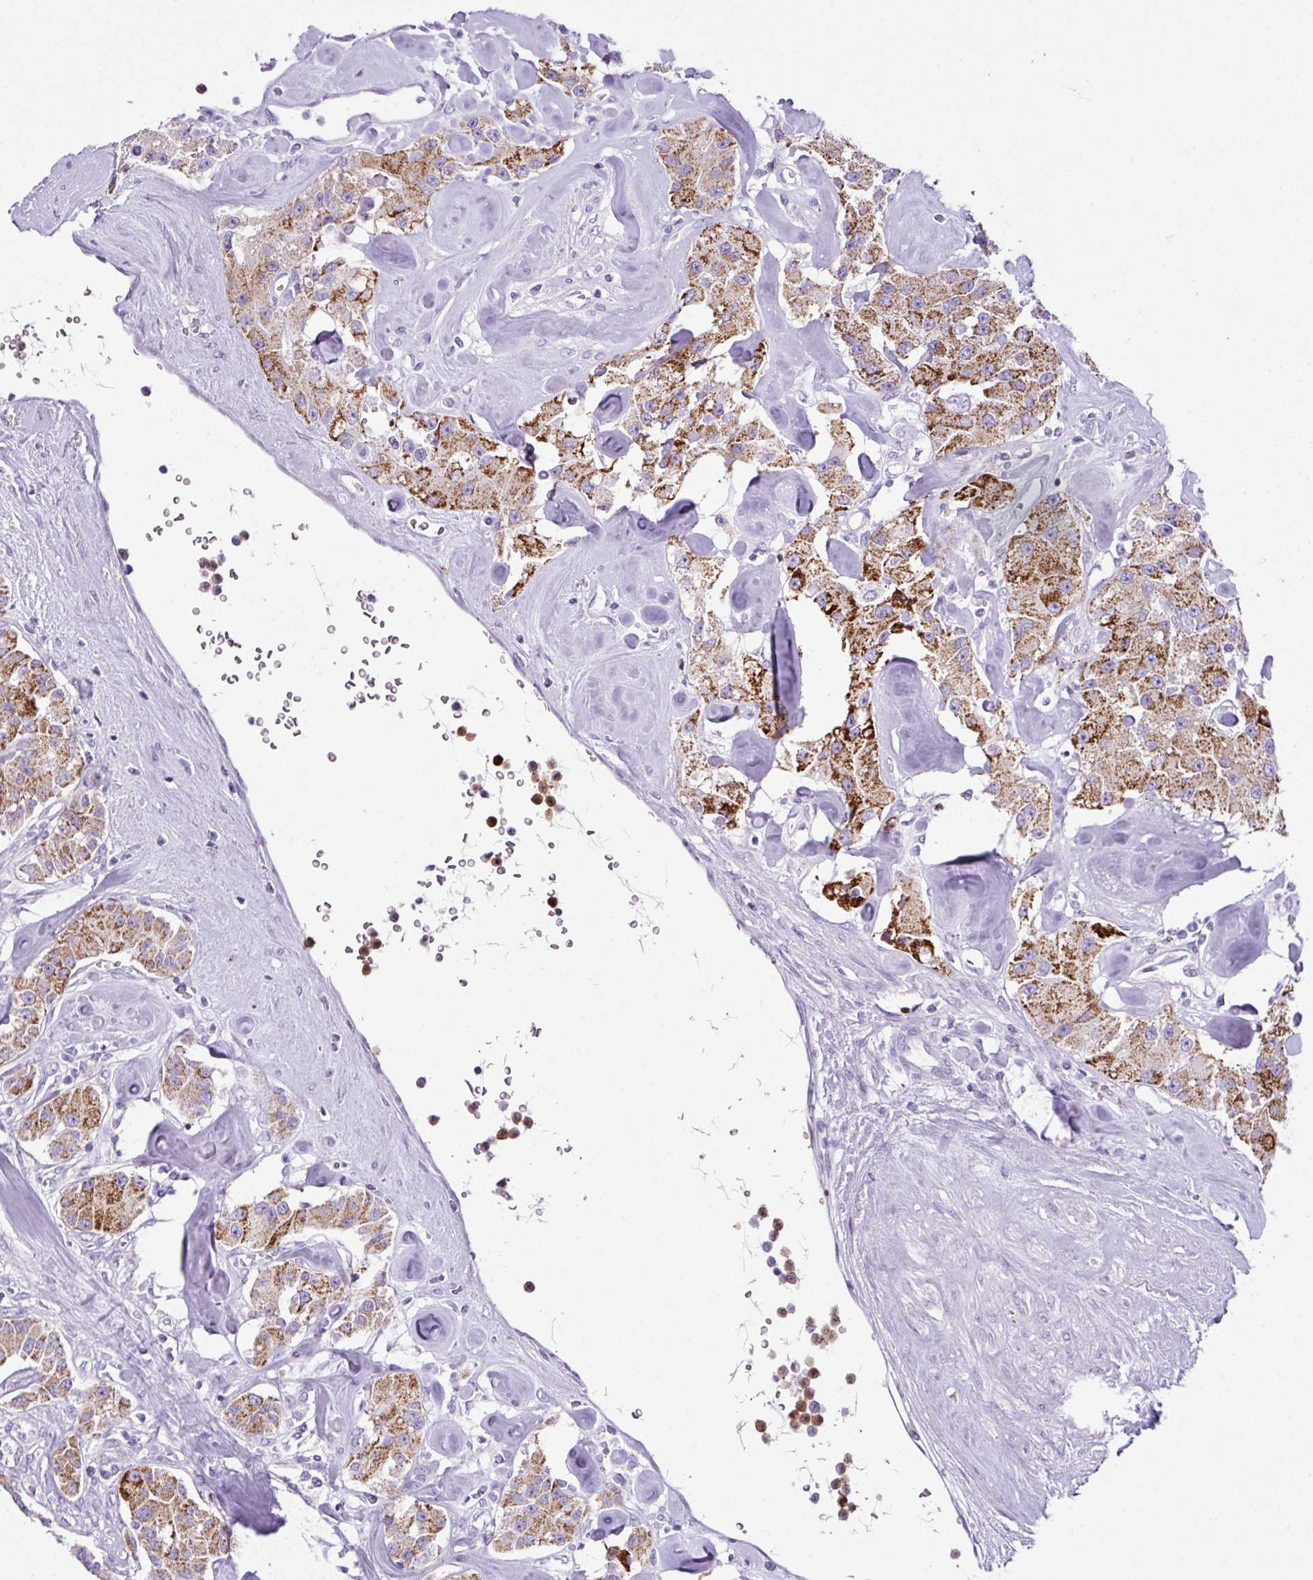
{"staining": {"intensity": "moderate", "quantity": ">75%", "location": "cytoplasmic/membranous"}, "tissue": "carcinoid", "cell_type": "Tumor cells", "image_type": "cancer", "snomed": [{"axis": "morphology", "description": "Carcinoid, malignant, NOS"}, {"axis": "topography", "description": "Pancreas"}], "caption": "Brown immunohistochemical staining in human malignant carcinoid demonstrates moderate cytoplasmic/membranous staining in approximately >75% of tumor cells. (DAB IHC with brightfield microscopy, high magnification).", "gene": "RCAN2", "patient": {"sex": "male", "age": 41}}